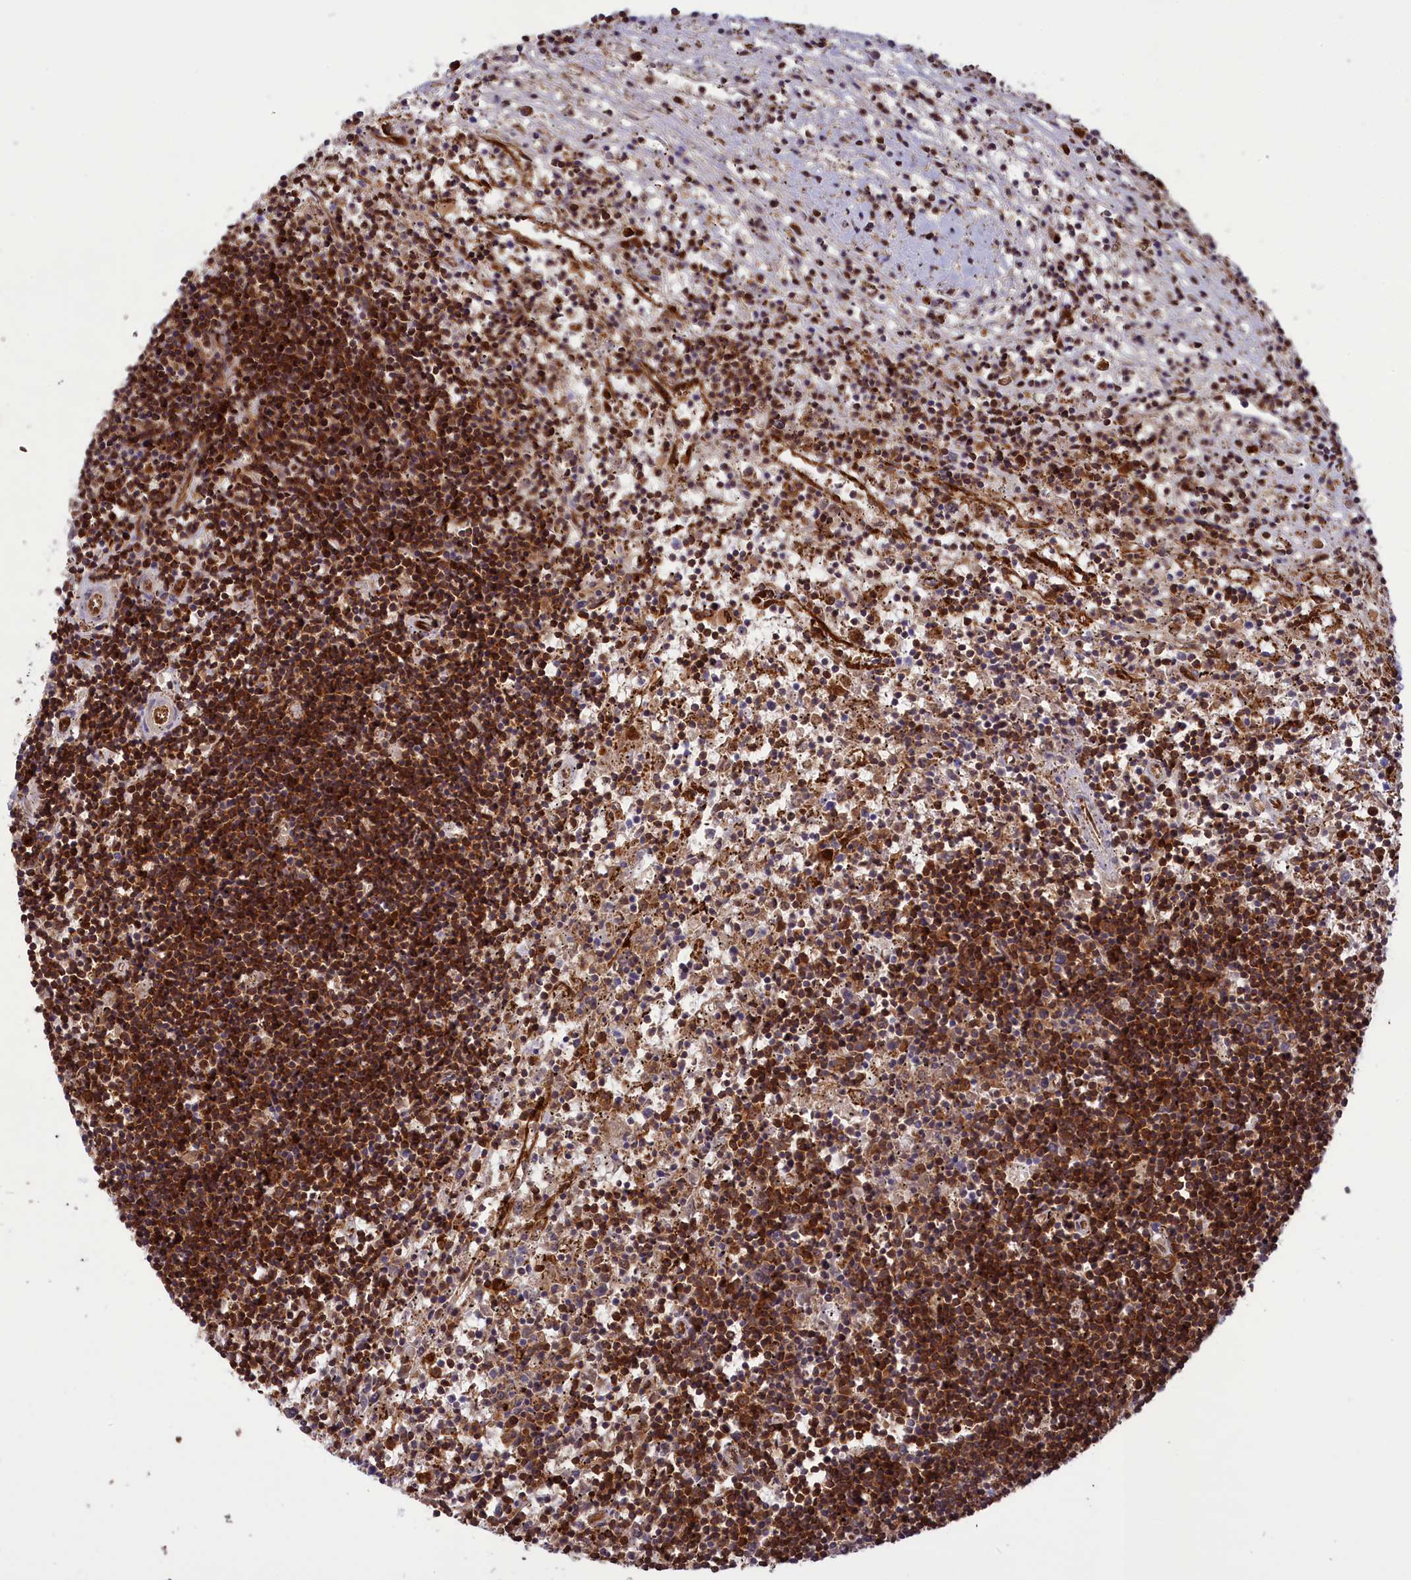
{"staining": {"intensity": "strong", "quantity": ">75%", "location": "cytoplasmic/membranous"}, "tissue": "lymphoma", "cell_type": "Tumor cells", "image_type": "cancer", "snomed": [{"axis": "morphology", "description": "Malignant lymphoma, non-Hodgkin's type, Low grade"}, {"axis": "topography", "description": "Spleen"}], "caption": "Protein staining of malignant lymphoma, non-Hodgkin's type (low-grade) tissue demonstrates strong cytoplasmic/membranous positivity in approximately >75% of tumor cells.", "gene": "ISOC2", "patient": {"sex": "male", "age": 76}}